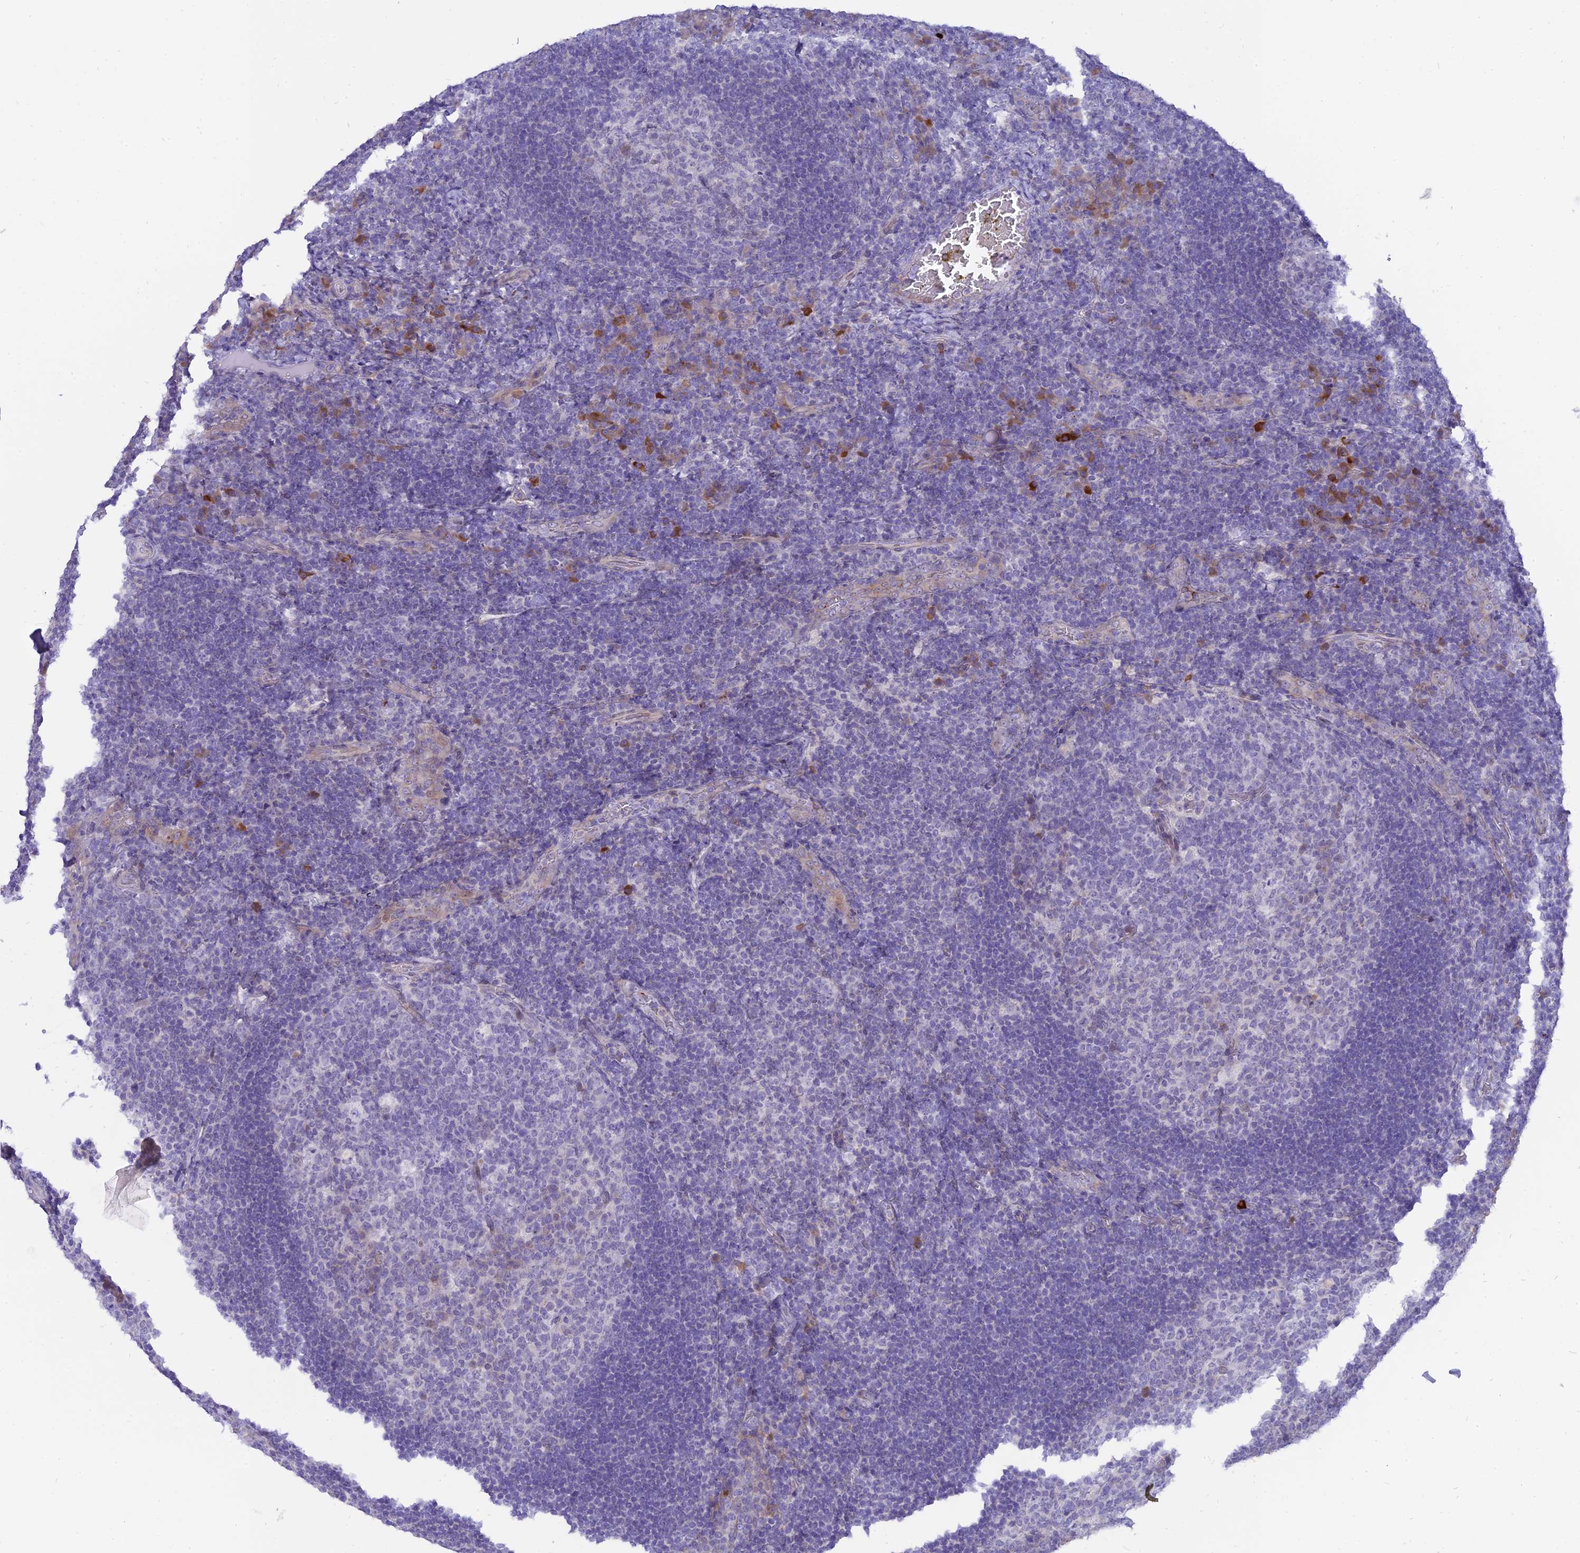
{"staining": {"intensity": "negative", "quantity": "none", "location": "none"}, "tissue": "tonsil", "cell_type": "Germinal center cells", "image_type": "normal", "snomed": [{"axis": "morphology", "description": "Normal tissue, NOS"}, {"axis": "topography", "description": "Tonsil"}], "caption": "The photomicrograph exhibits no staining of germinal center cells in unremarkable tonsil. (Brightfield microscopy of DAB (3,3'-diaminobenzidine) IHC at high magnification).", "gene": "MBD3L1", "patient": {"sex": "male", "age": 17}}